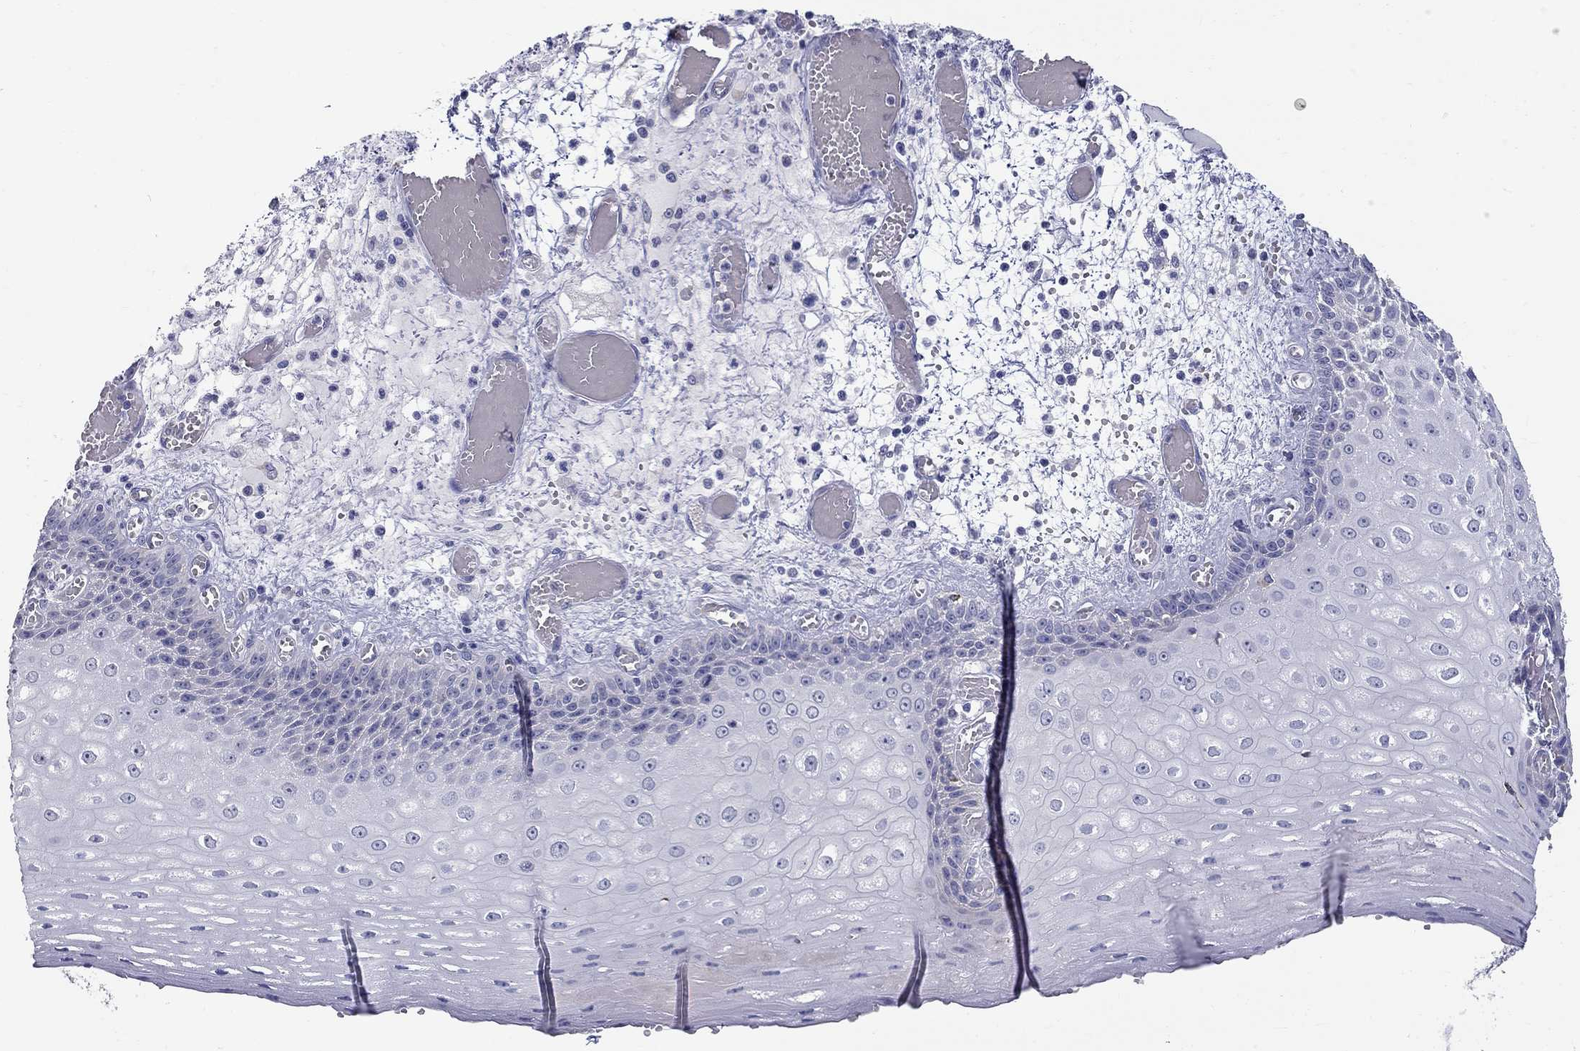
{"staining": {"intensity": "negative", "quantity": "none", "location": "none"}, "tissue": "esophagus", "cell_type": "Squamous epithelial cells", "image_type": "normal", "snomed": [{"axis": "morphology", "description": "Normal tissue, NOS"}, {"axis": "topography", "description": "Esophagus"}], "caption": "This is a image of IHC staining of unremarkable esophagus, which shows no staining in squamous epithelial cells.", "gene": "QRFPR", "patient": {"sex": "male", "age": 58}}